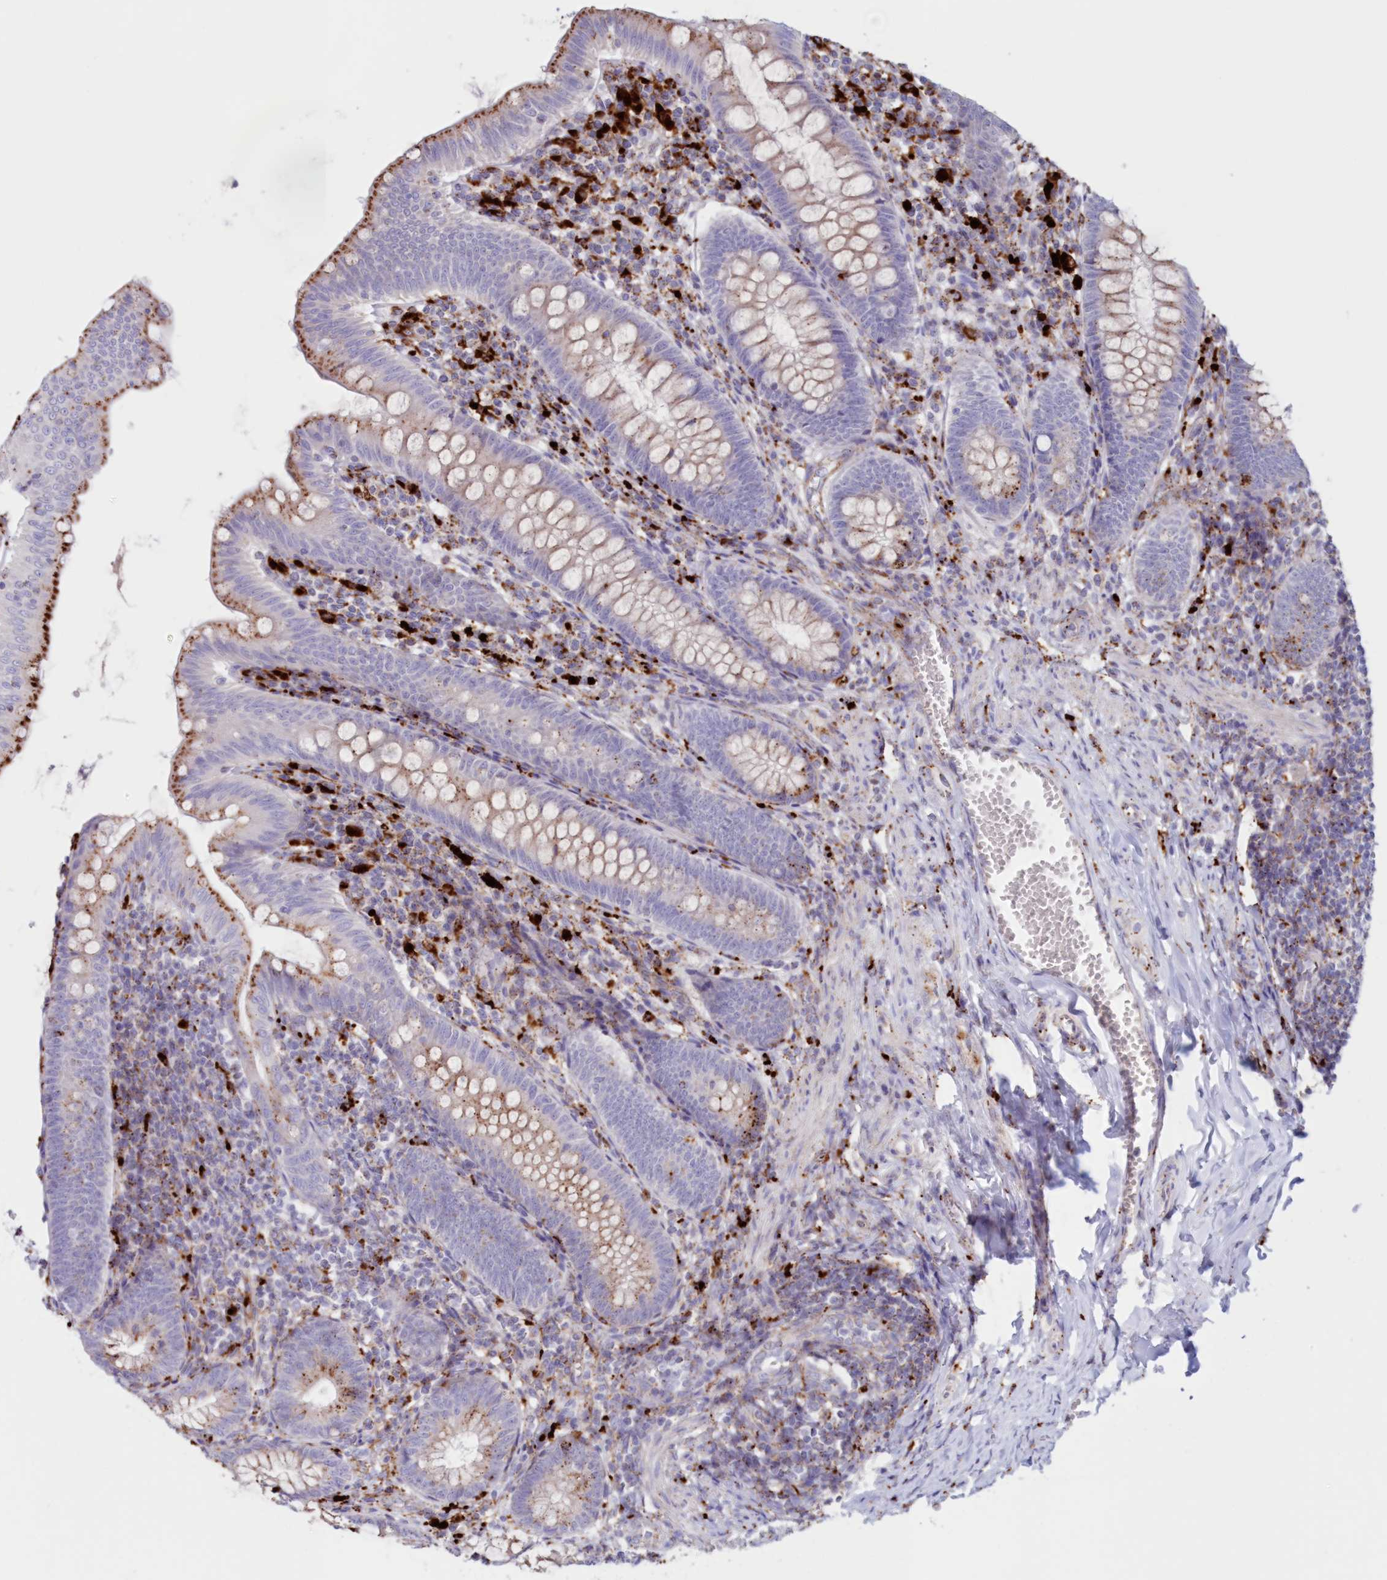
{"staining": {"intensity": "moderate", "quantity": "25%-75%", "location": "cytoplasmic/membranous"}, "tissue": "appendix", "cell_type": "Glandular cells", "image_type": "normal", "snomed": [{"axis": "morphology", "description": "Normal tissue, NOS"}, {"axis": "topography", "description": "Appendix"}], "caption": "Protein staining by IHC demonstrates moderate cytoplasmic/membranous positivity in approximately 25%-75% of glandular cells in normal appendix.", "gene": "TPP1", "patient": {"sex": "male", "age": 14}}